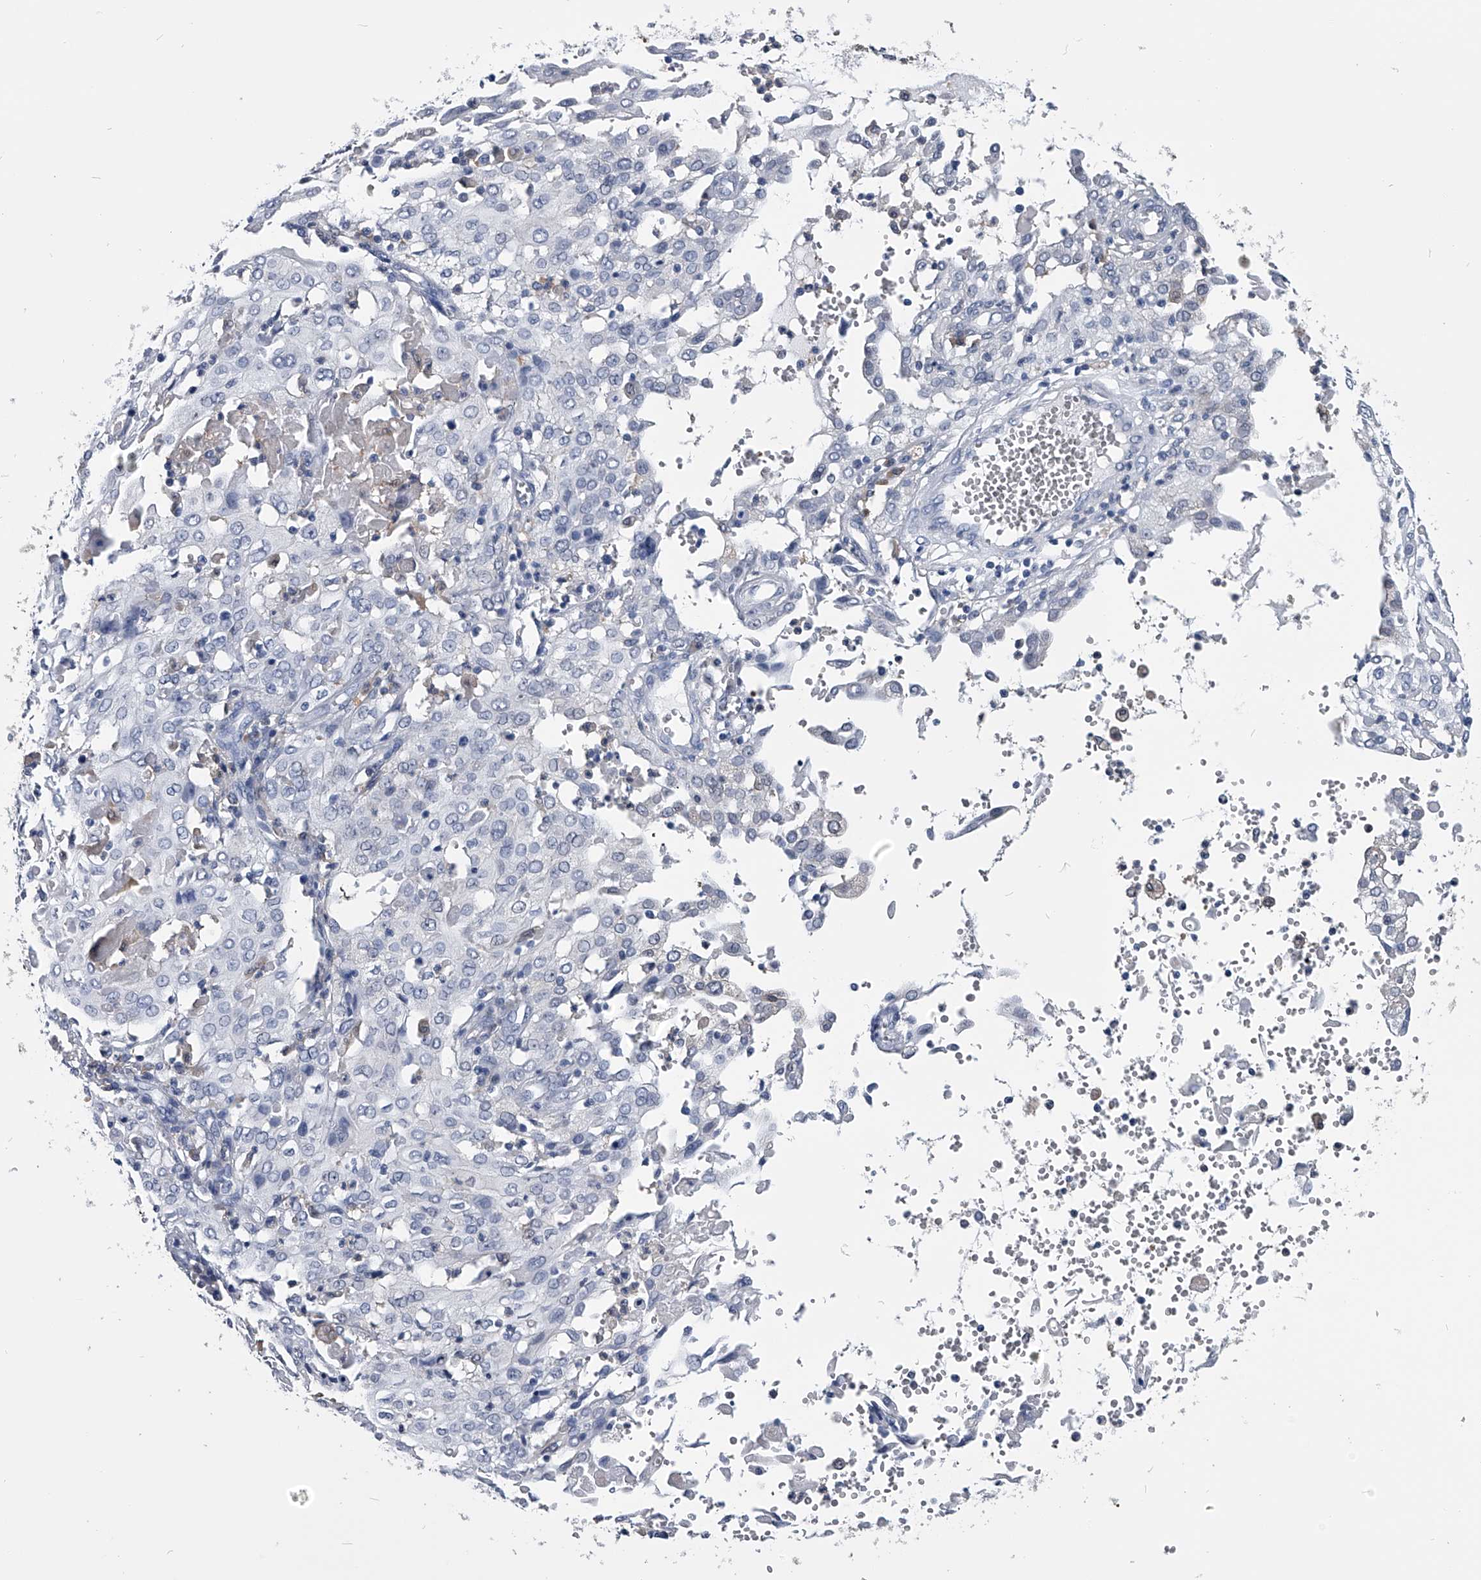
{"staining": {"intensity": "weak", "quantity": "<25%", "location": "cytoplasmic/membranous"}, "tissue": "cervical cancer", "cell_type": "Tumor cells", "image_type": "cancer", "snomed": [{"axis": "morphology", "description": "Squamous cell carcinoma, NOS"}, {"axis": "topography", "description": "Cervix"}], "caption": "Image shows no significant protein staining in tumor cells of squamous cell carcinoma (cervical).", "gene": "PDXK", "patient": {"sex": "female", "age": 39}}